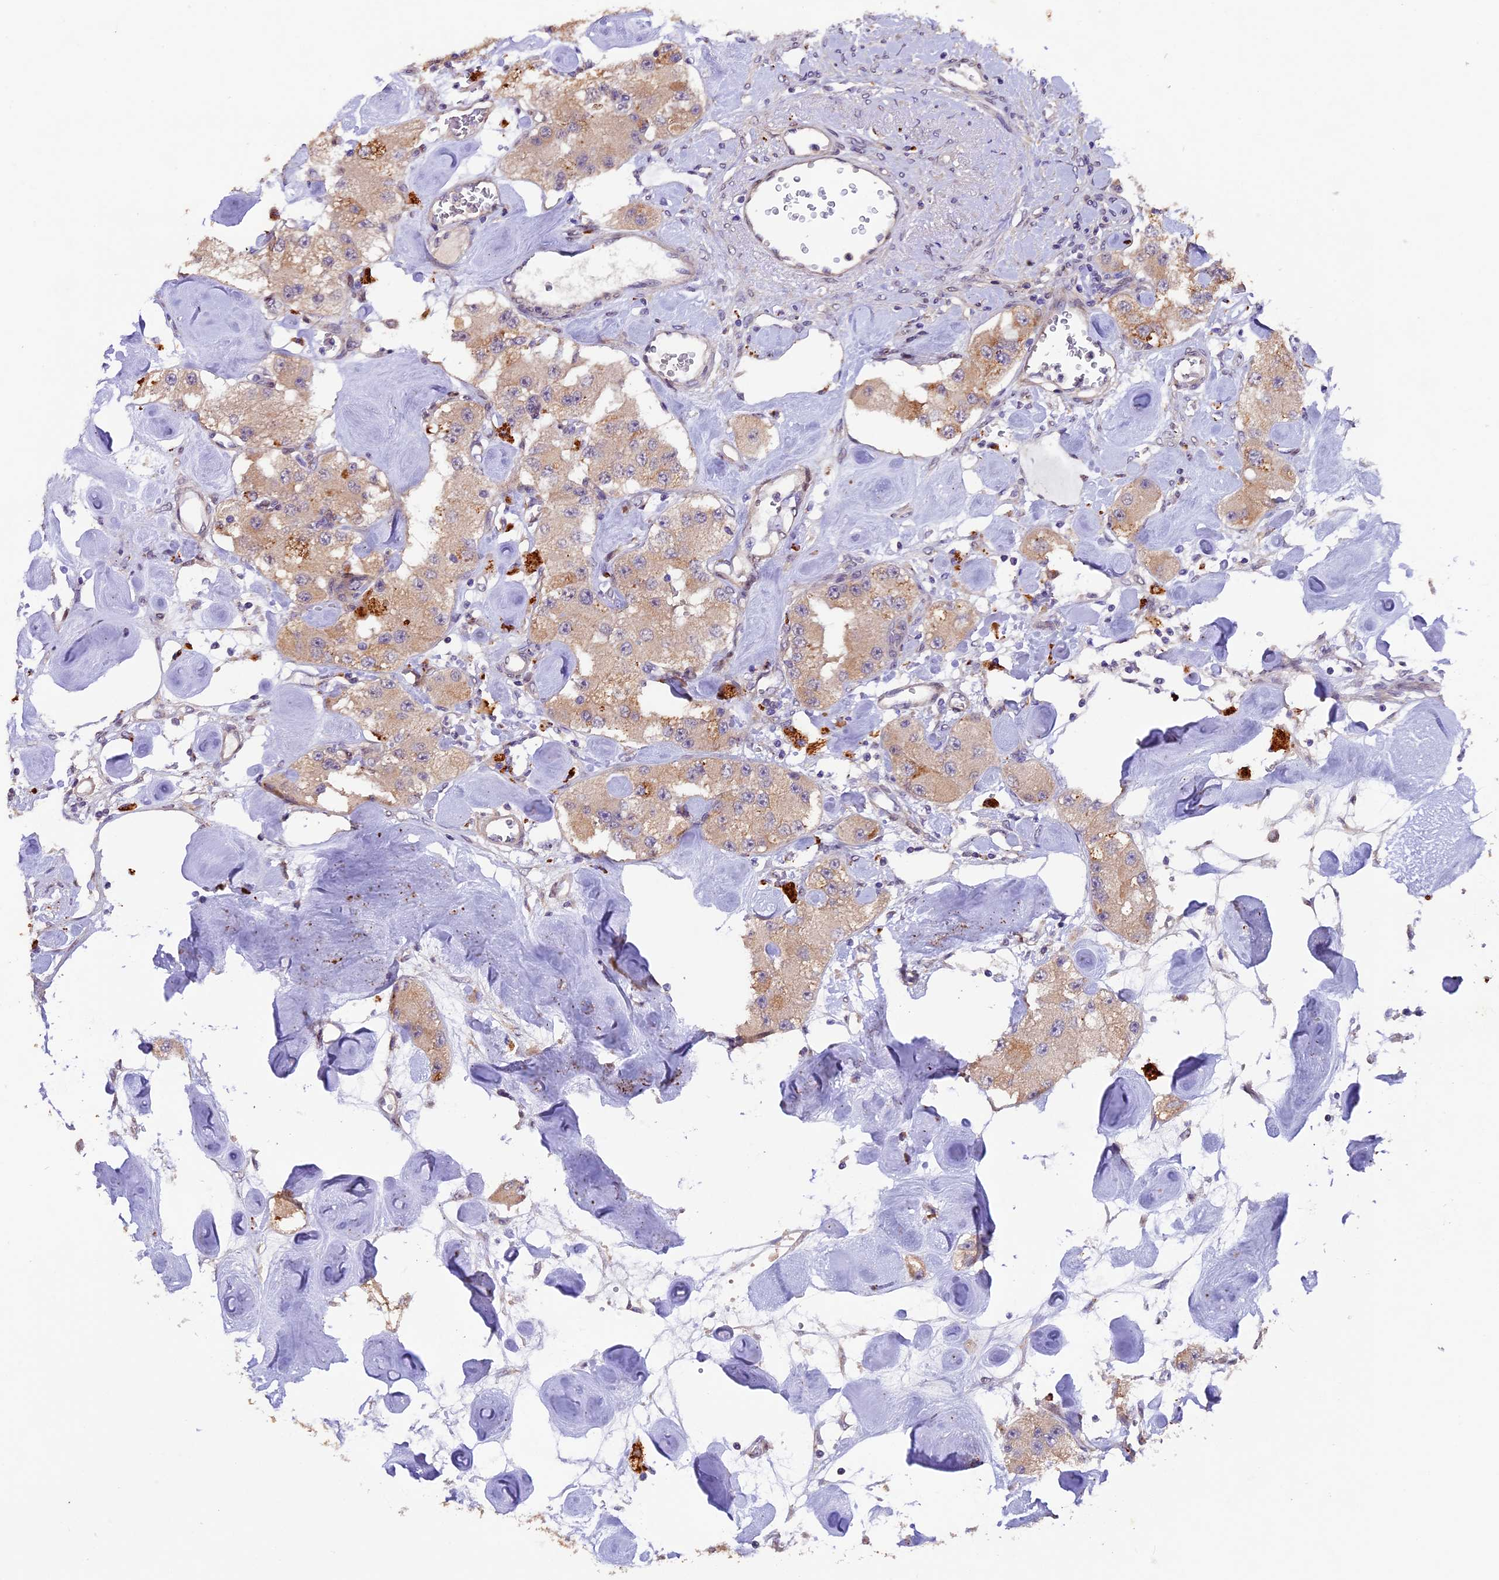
{"staining": {"intensity": "weak", "quantity": ">75%", "location": "cytoplasmic/membranous"}, "tissue": "carcinoid", "cell_type": "Tumor cells", "image_type": "cancer", "snomed": [{"axis": "morphology", "description": "Carcinoid, malignant, NOS"}, {"axis": "topography", "description": "Pancreas"}], "caption": "Immunohistochemistry image of carcinoid stained for a protein (brown), which displays low levels of weak cytoplasmic/membranous staining in about >75% of tumor cells.", "gene": "NCK2", "patient": {"sex": "male", "age": 41}}